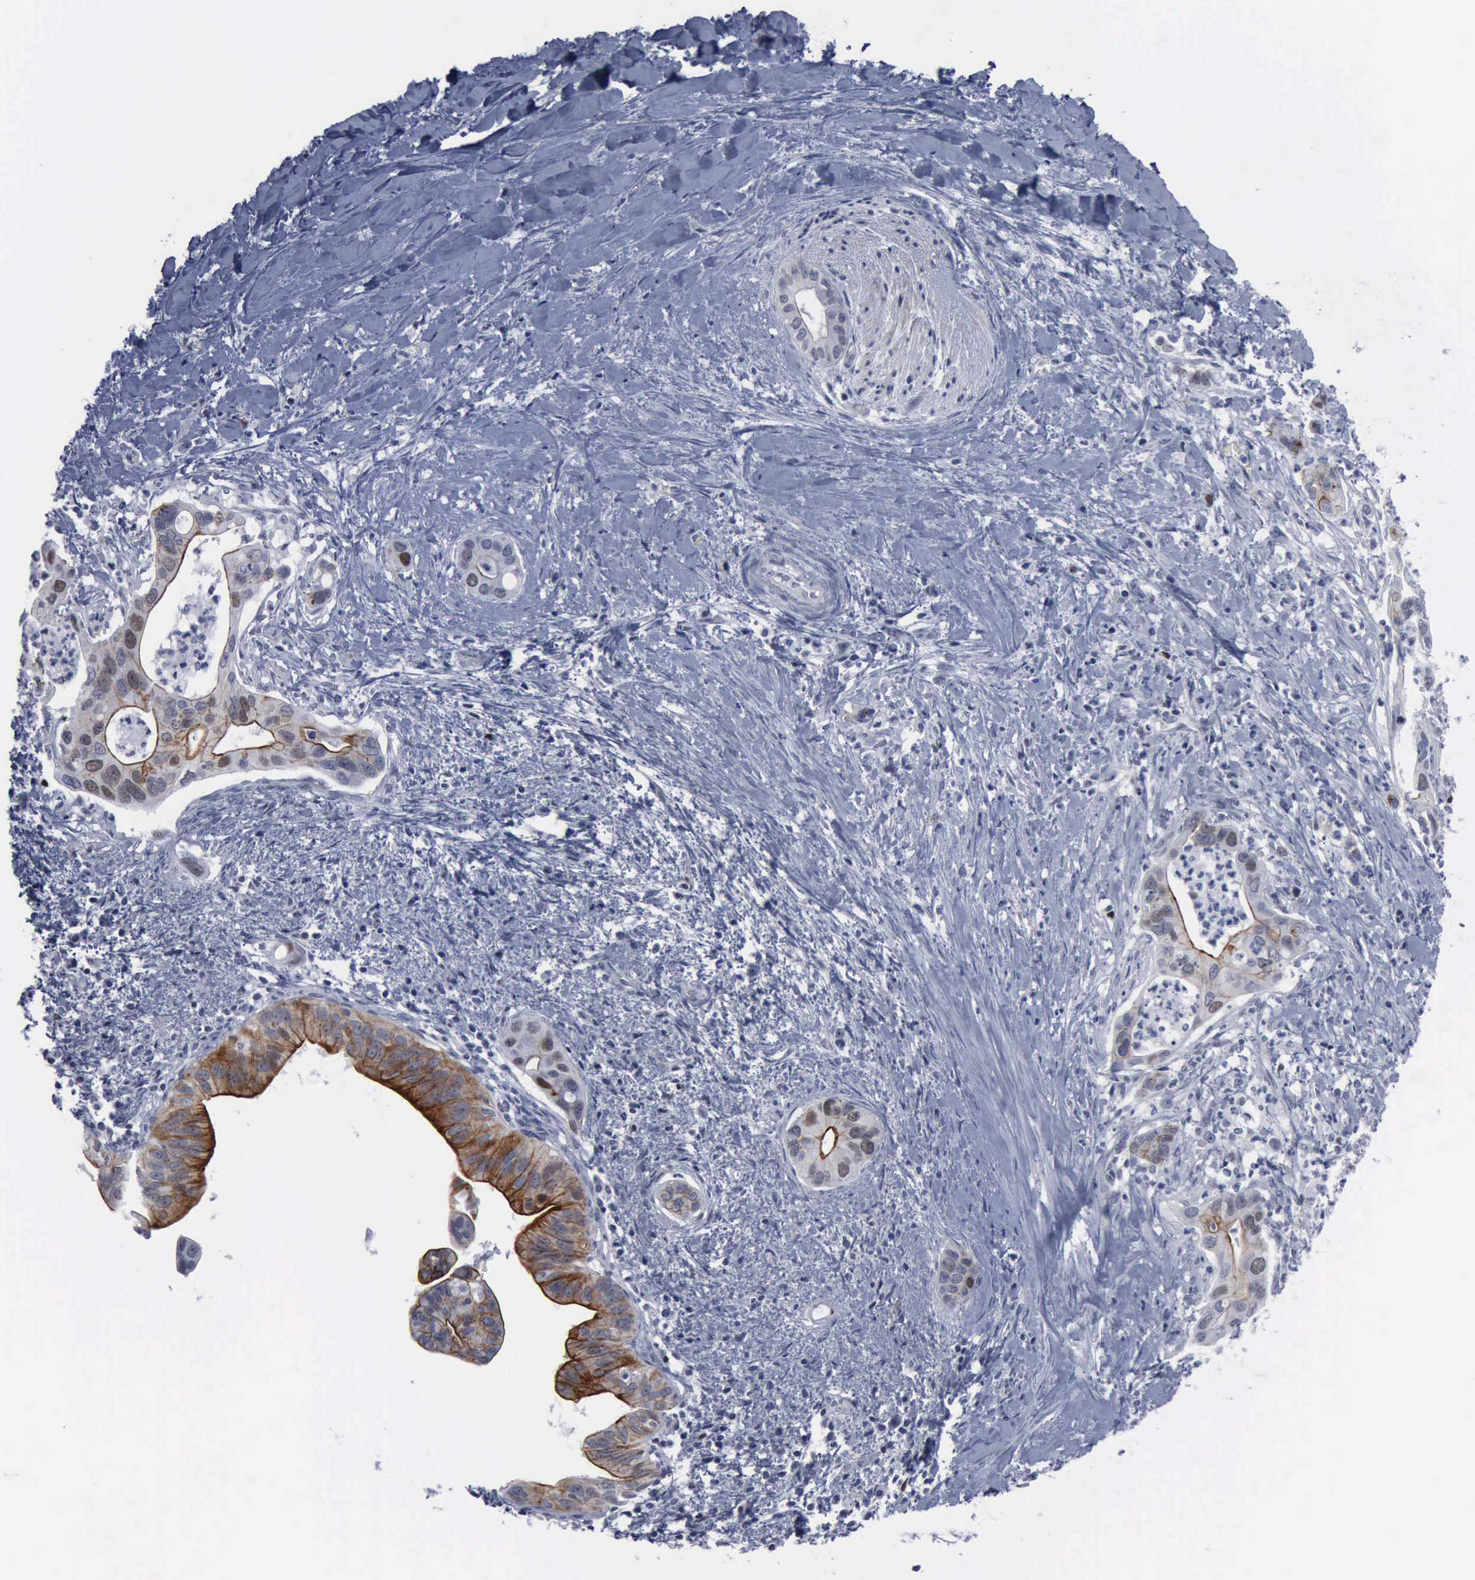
{"staining": {"intensity": "strong", "quantity": "25%-75%", "location": "cytoplasmic/membranous,nuclear"}, "tissue": "liver cancer", "cell_type": "Tumor cells", "image_type": "cancer", "snomed": [{"axis": "morphology", "description": "Cholangiocarcinoma"}, {"axis": "topography", "description": "Liver"}], "caption": "DAB immunohistochemical staining of liver cancer (cholangiocarcinoma) displays strong cytoplasmic/membranous and nuclear protein staining in about 25%-75% of tumor cells. (DAB IHC with brightfield microscopy, high magnification).", "gene": "MCM5", "patient": {"sex": "female", "age": 65}}